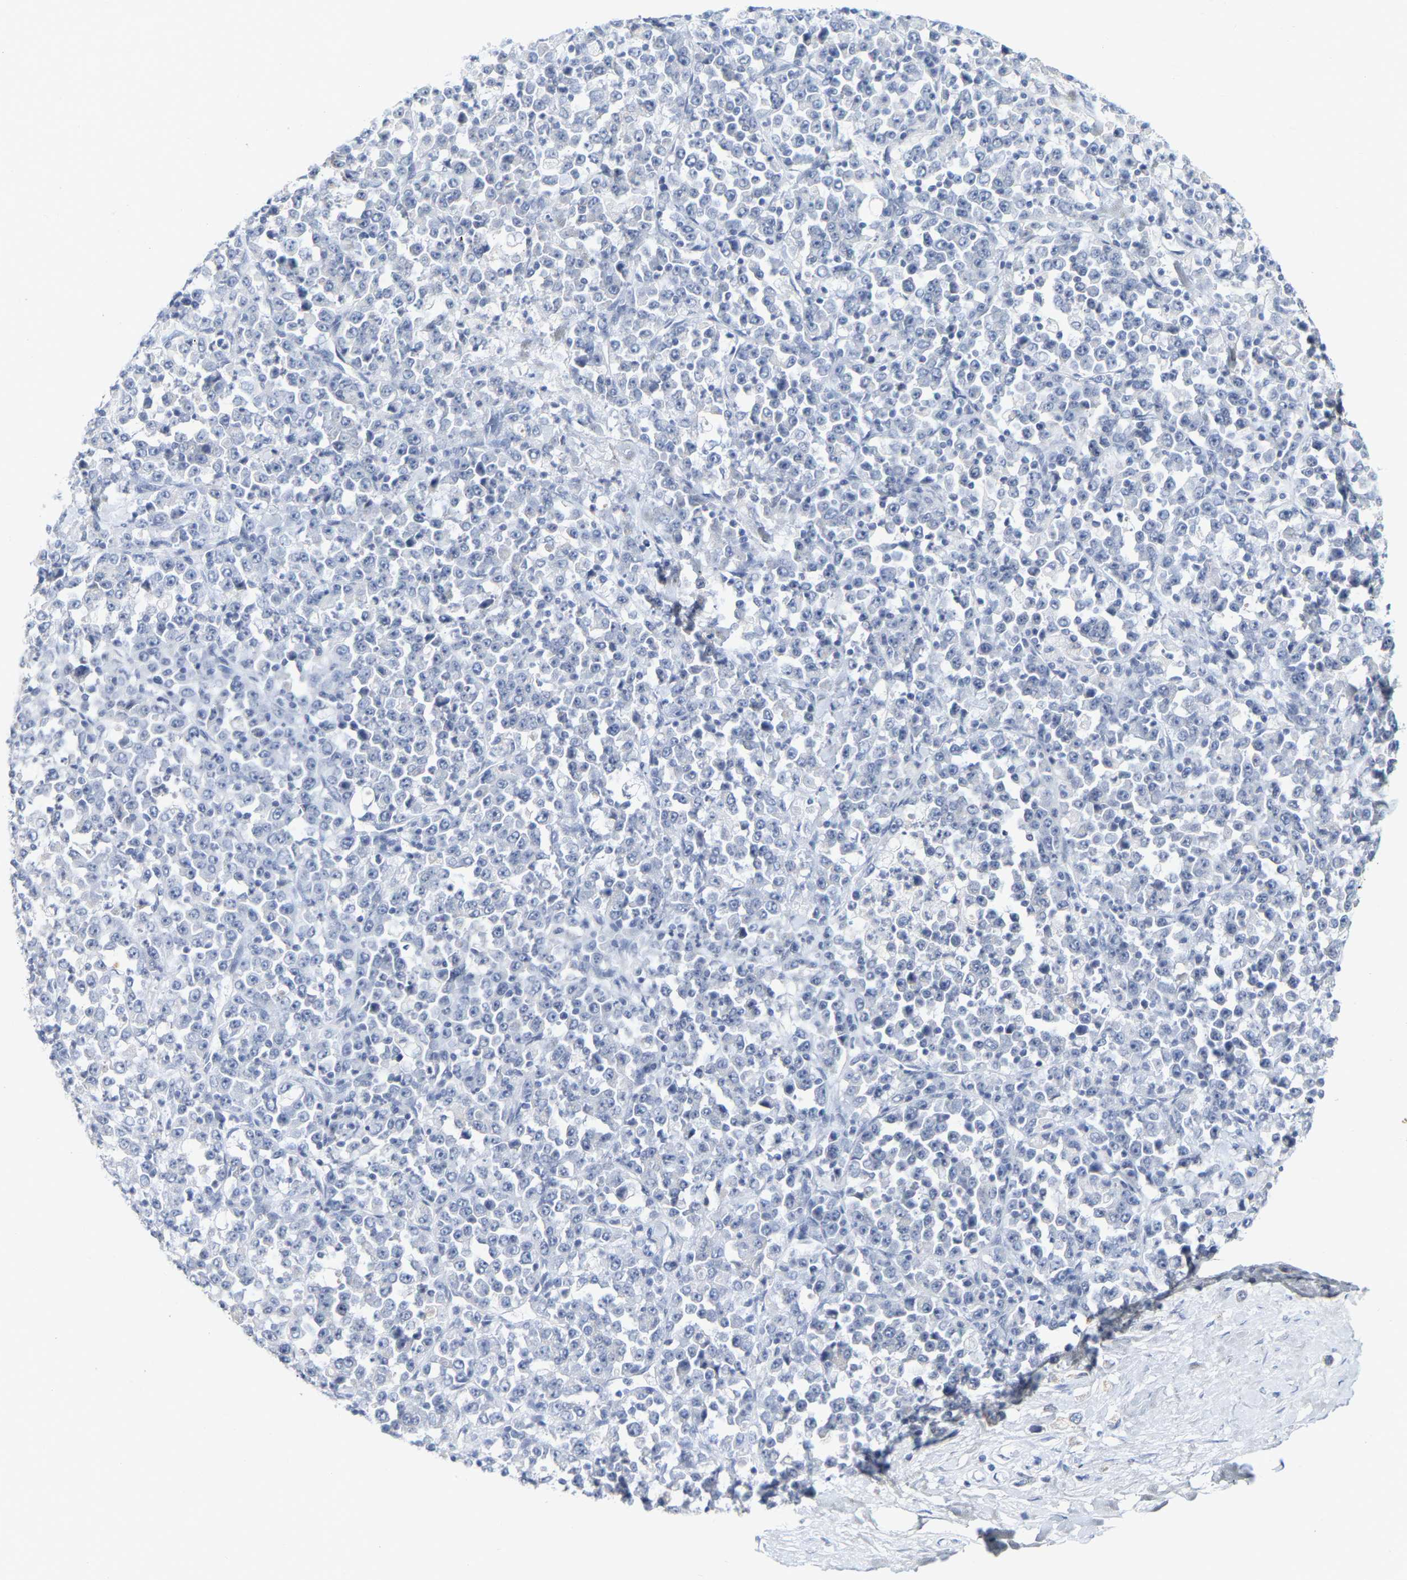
{"staining": {"intensity": "negative", "quantity": "none", "location": "none"}, "tissue": "stomach cancer", "cell_type": "Tumor cells", "image_type": "cancer", "snomed": [{"axis": "morphology", "description": "Normal tissue, NOS"}, {"axis": "morphology", "description": "Adenocarcinoma, NOS"}, {"axis": "topography", "description": "Stomach, upper"}, {"axis": "topography", "description": "Stomach"}], "caption": "Histopathology image shows no significant protein staining in tumor cells of stomach cancer (adenocarcinoma).", "gene": "KRT76", "patient": {"sex": "male", "age": 59}}